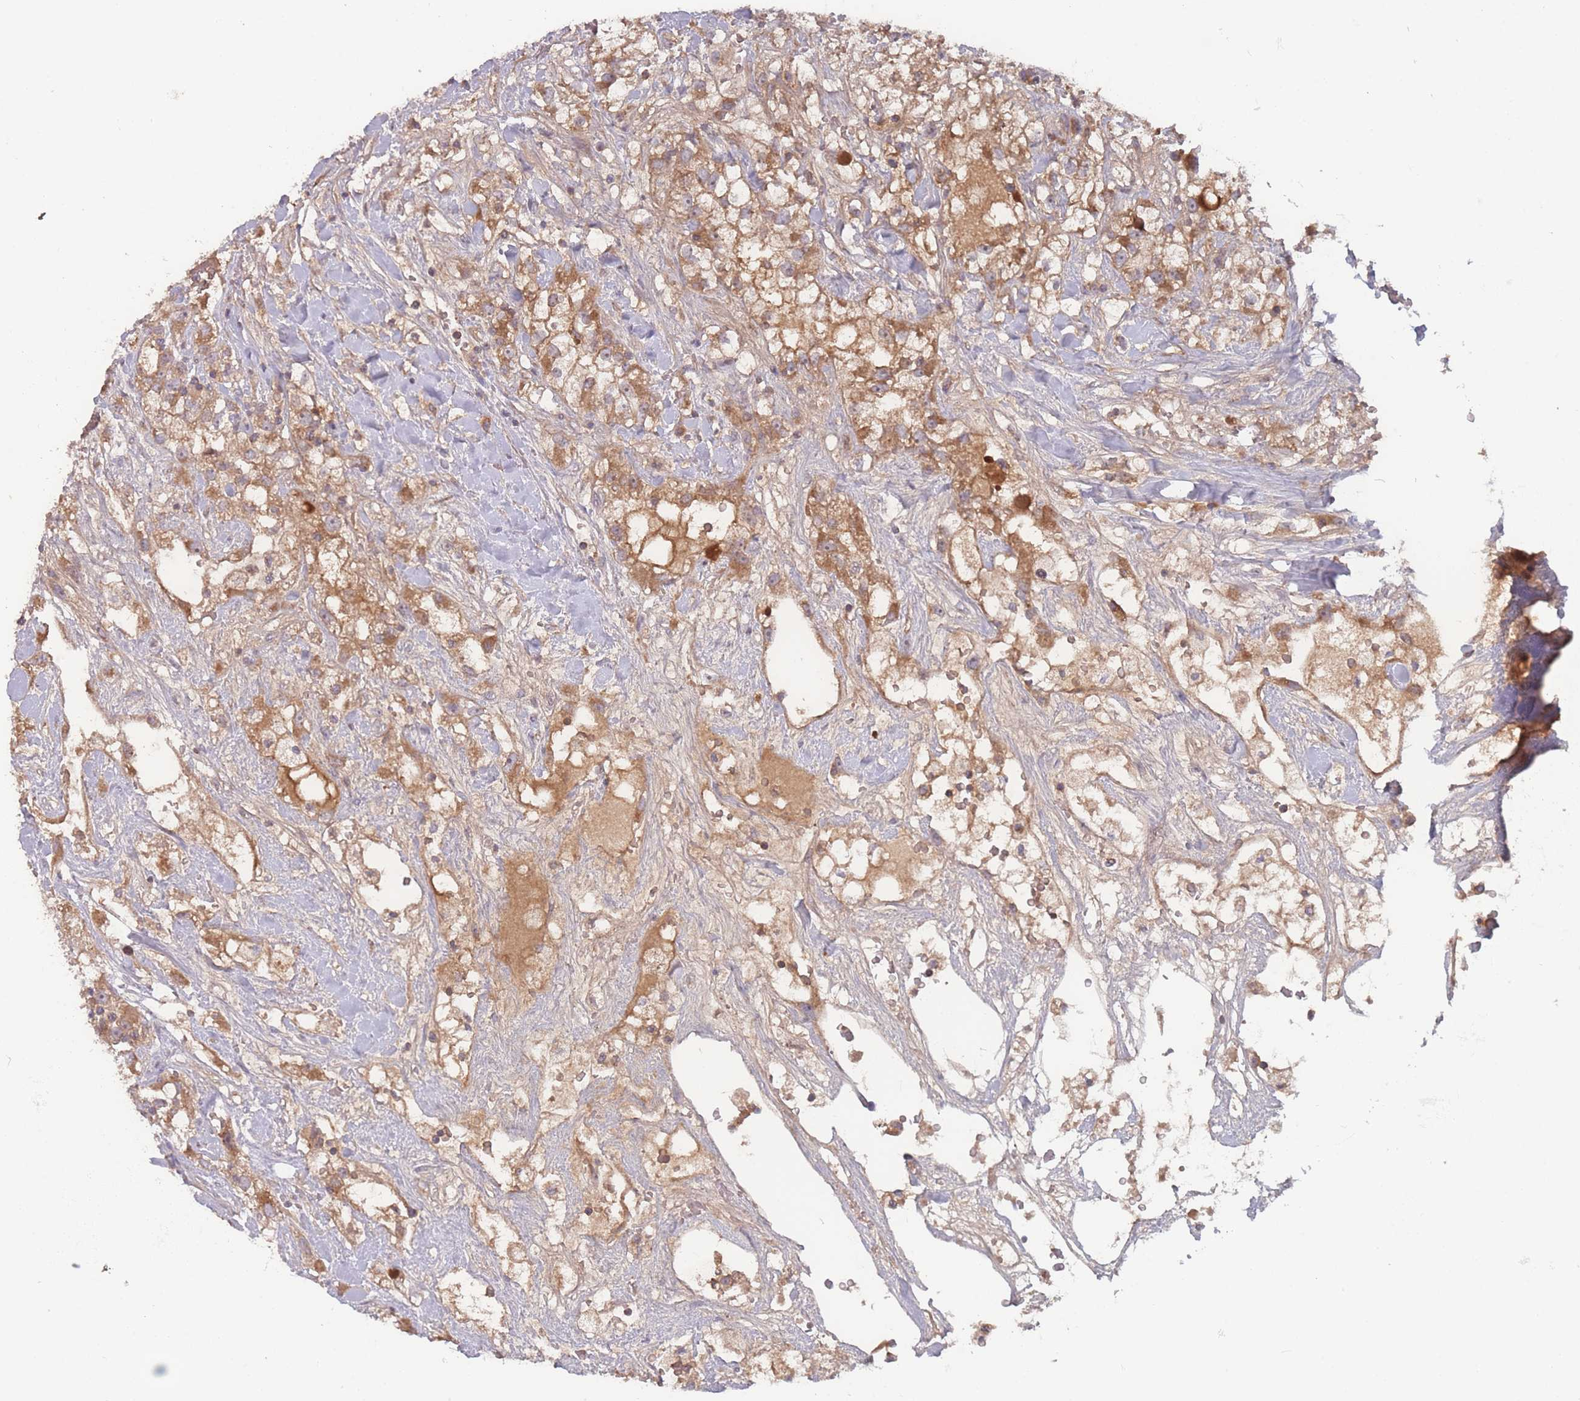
{"staining": {"intensity": "moderate", "quantity": ">75%", "location": "cytoplasmic/membranous"}, "tissue": "renal cancer", "cell_type": "Tumor cells", "image_type": "cancer", "snomed": [{"axis": "morphology", "description": "Adenocarcinoma, NOS"}, {"axis": "topography", "description": "Kidney"}], "caption": "Human renal adenocarcinoma stained with a protein marker reveals moderate staining in tumor cells.", "gene": "ATP5MG", "patient": {"sex": "male", "age": 59}}